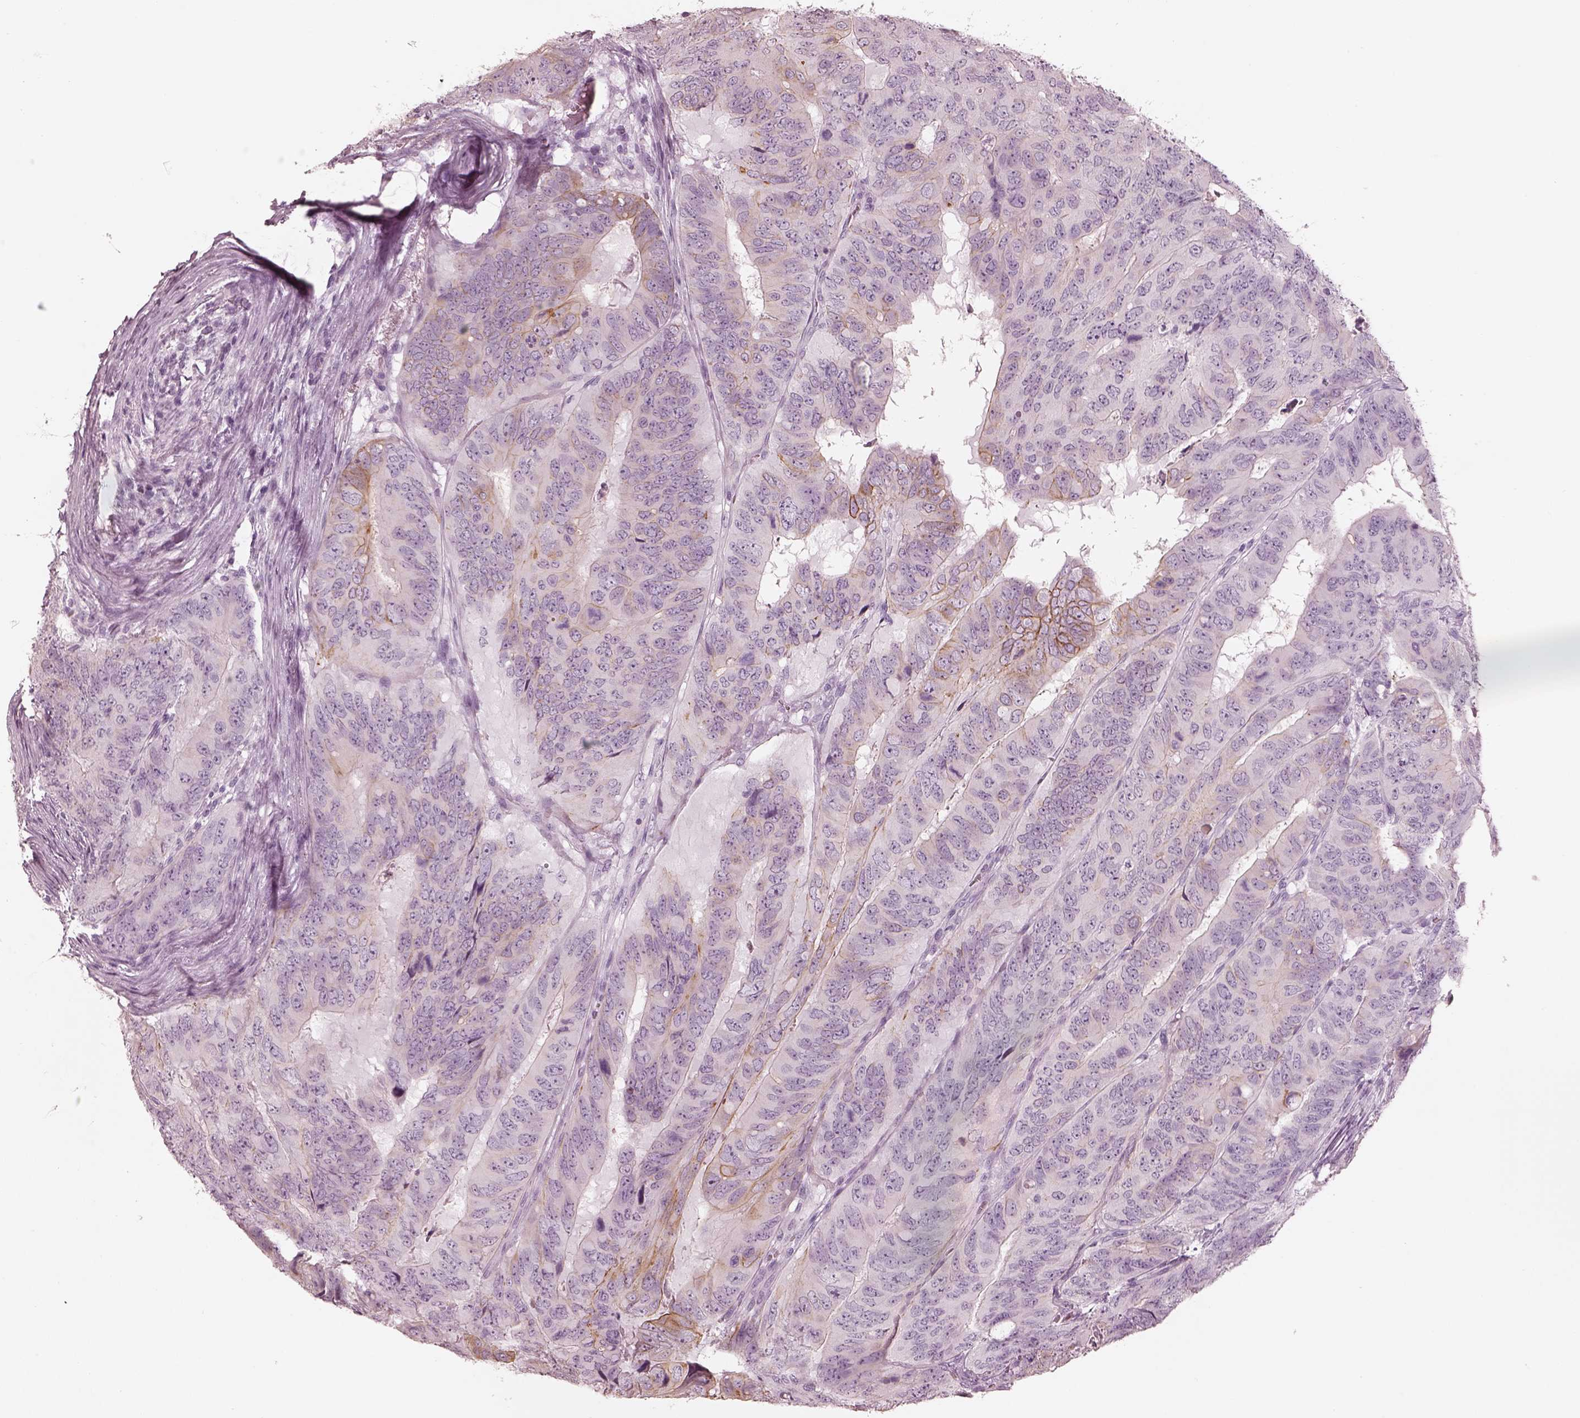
{"staining": {"intensity": "weak", "quantity": "<25%", "location": "cytoplasmic/membranous"}, "tissue": "colorectal cancer", "cell_type": "Tumor cells", "image_type": "cancer", "snomed": [{"axis": "morphology", "description": "Adenocarcinoma, NOS"}, {"axis": "topography", "description": "Colon"}], "caption": "Histopathology image shows no protein staining in tumor cells of colorectal cancer tissue.", "gene": "PON3", "patient": {"sex": "male", "age": 79}}